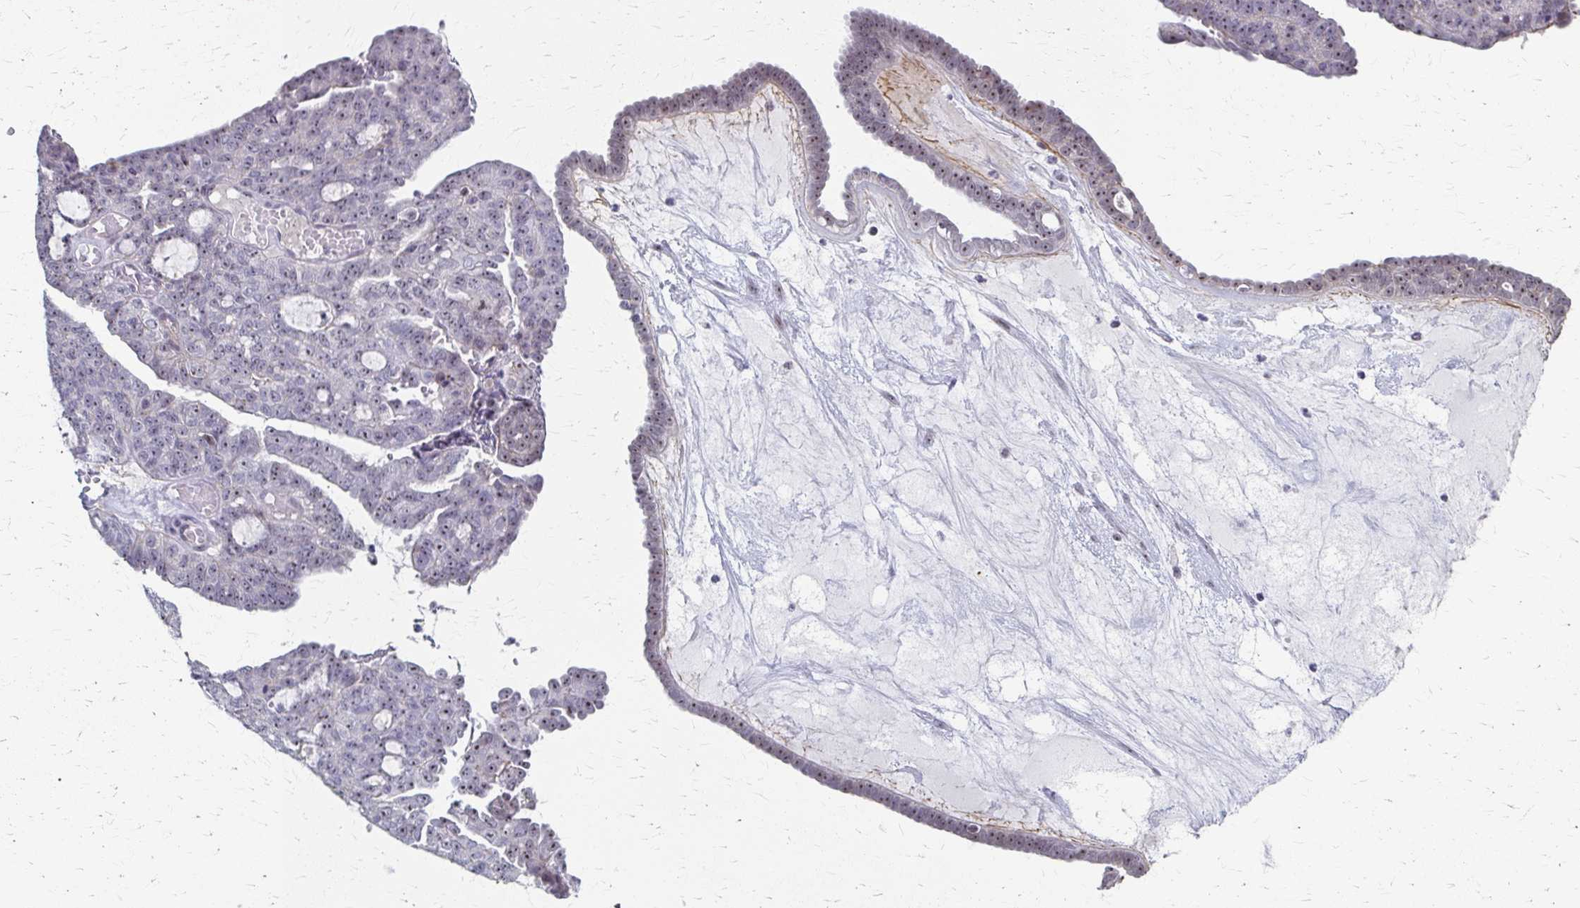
{"staining": {"intensity": "weak", "quantity": "<25%", "location": "nuclear"}, "tissue": "ovarian cancer", "cell_type": "Tumor cells", "image_type": "cancer", "snomed": [{"axis": "morphology", "description": "Cystadenocarcinoma, serous, NOS"}, {"axis": "topography", "description": "Ovary"}], "caption": "Tumor cells are negative for protein expression in human serous cystadenocarcinoma (ovarian).", "gene": "PES1", "patient": {"sex": "female", "age": 71}}